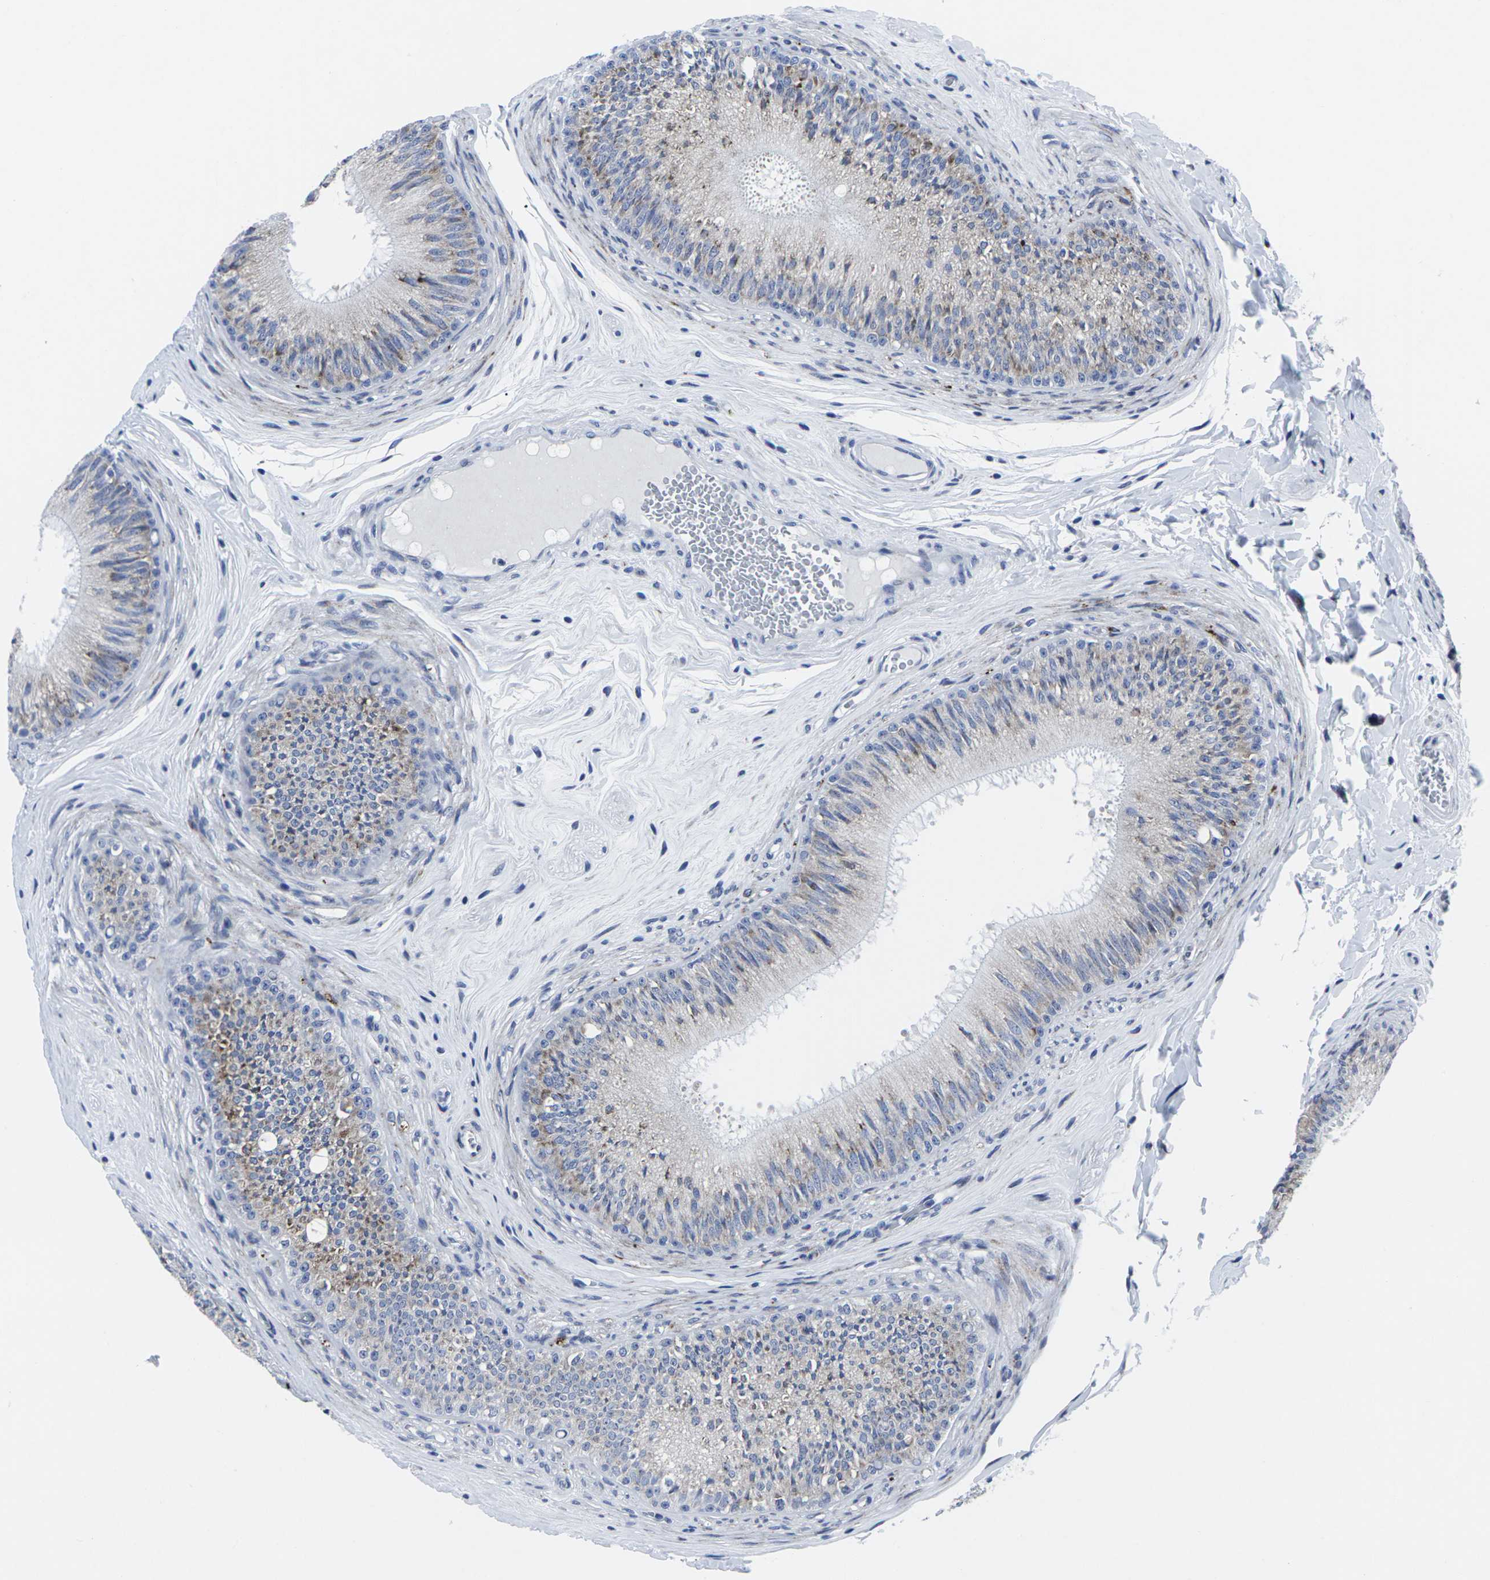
{"staining": {"intensity": "moderate", "quantity": "25%-75%", "location": "cytoplasmic/membranous"}, "tissue": "epididymis", "cell_type": "Glandular cells", "image_type": "normal", "snomed": [{"axis": "morphology", "description": "Normal tissue, NOS"}, {"axis": "topography", "description": "Testis"}, {"axis": "topography", "description": "Epididymis"}], "caption": "IHC of normal human epididymis reveals medium levels of moderate cytoplasmic/membranous expression in approximately 25%-75% of glandular cells.", "gene": "RPN1", "patient": {"sex": "male", "age": 36}}